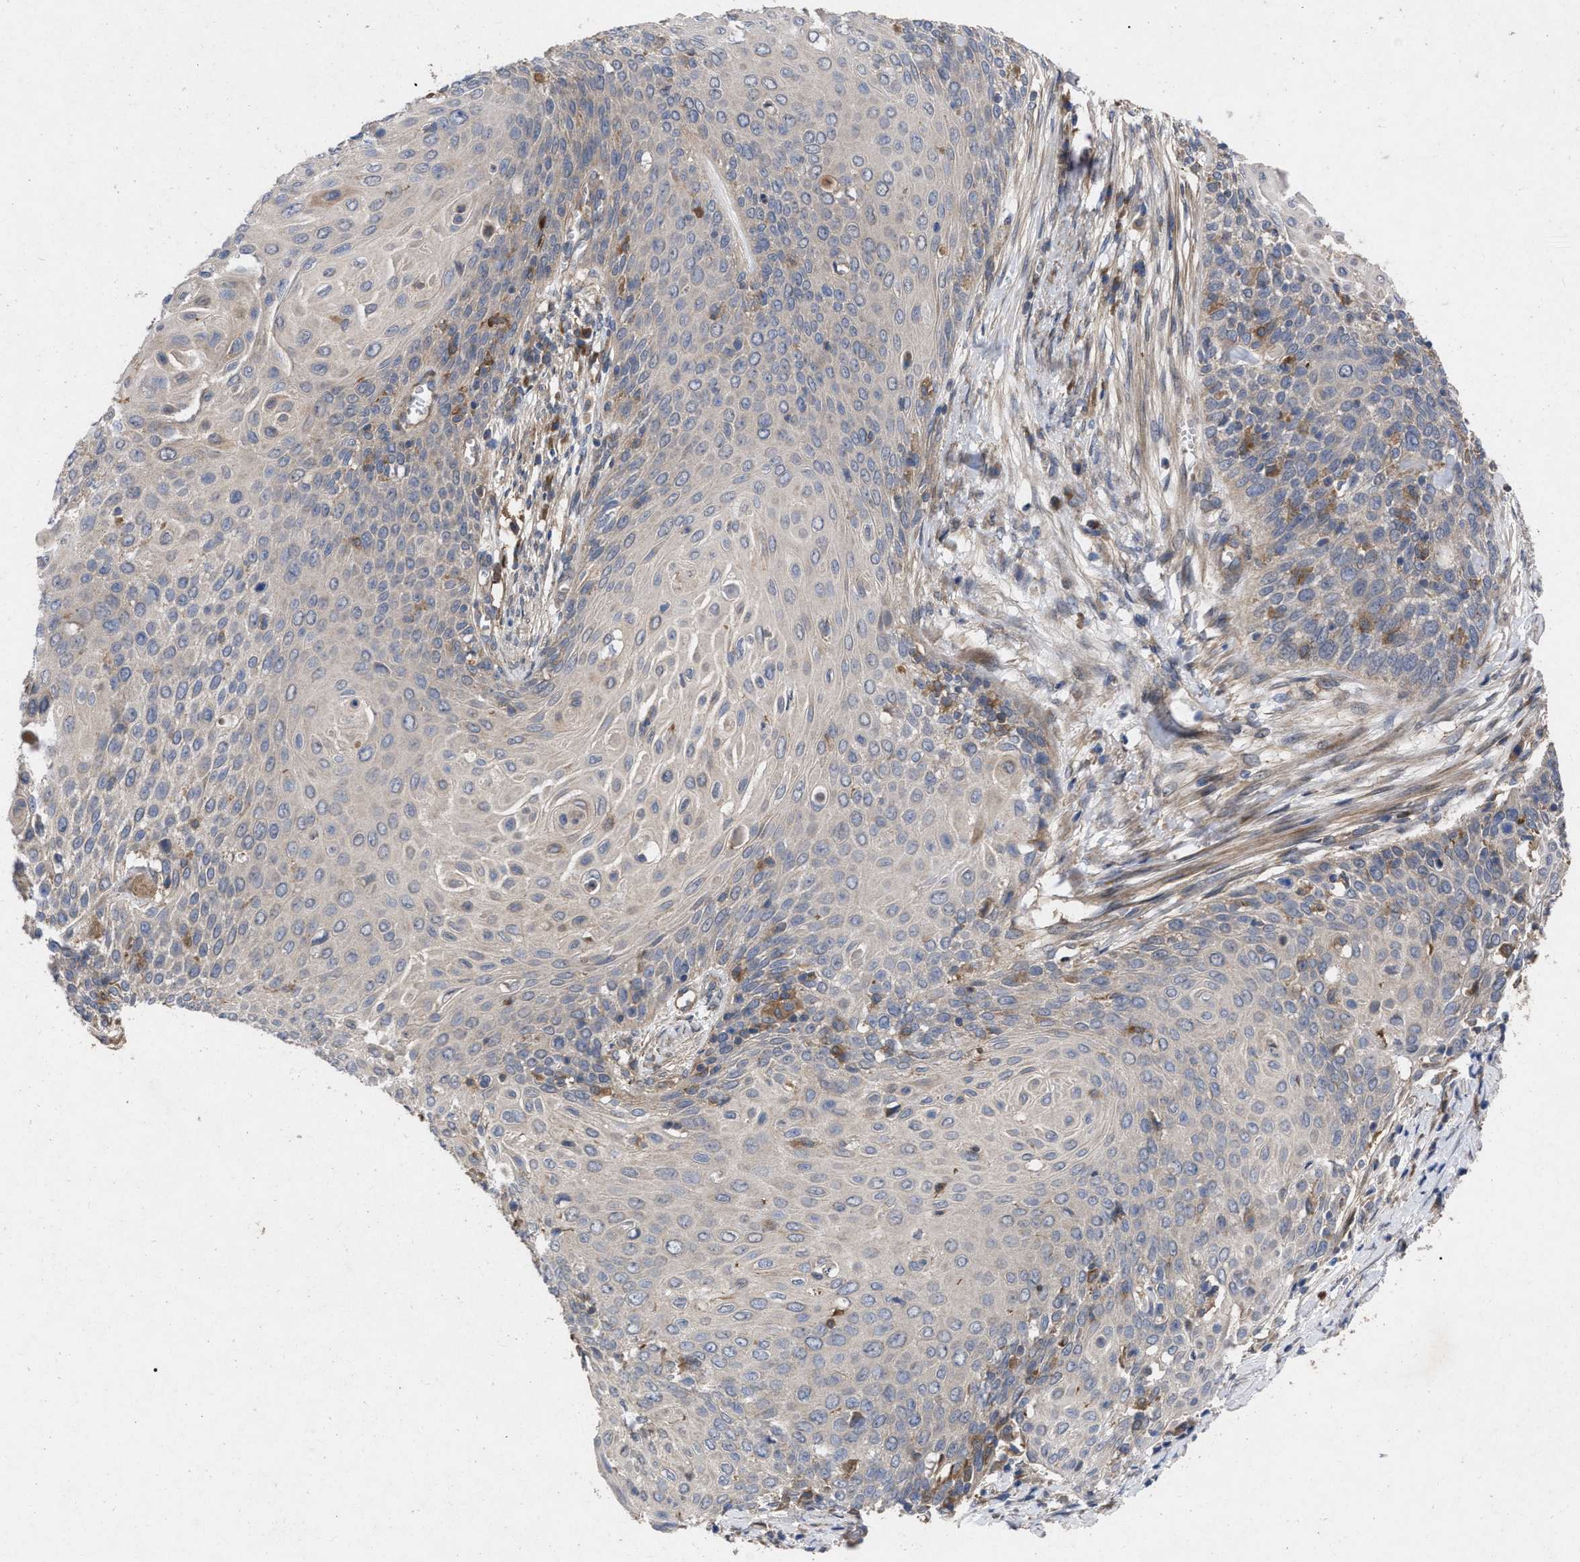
{"staining": {"intensity": "negative", "quantity": "none", "location": "none"}, "tissue": "cervical cancer", "cell_type": "Tumor cells", "image_type": "cancer", "snomed": [{"axis": "morphology", "description": "Squamous cell carcinoma, NOS"}, {"axis": "topography", "description": "Cervix"}], "caption": "The micrograph displays no significant staining in tumor cells of cervical squamous cell carcinoma.", "gene": "CDKN2C", "patient": {"sex": "female", "age": 39}}